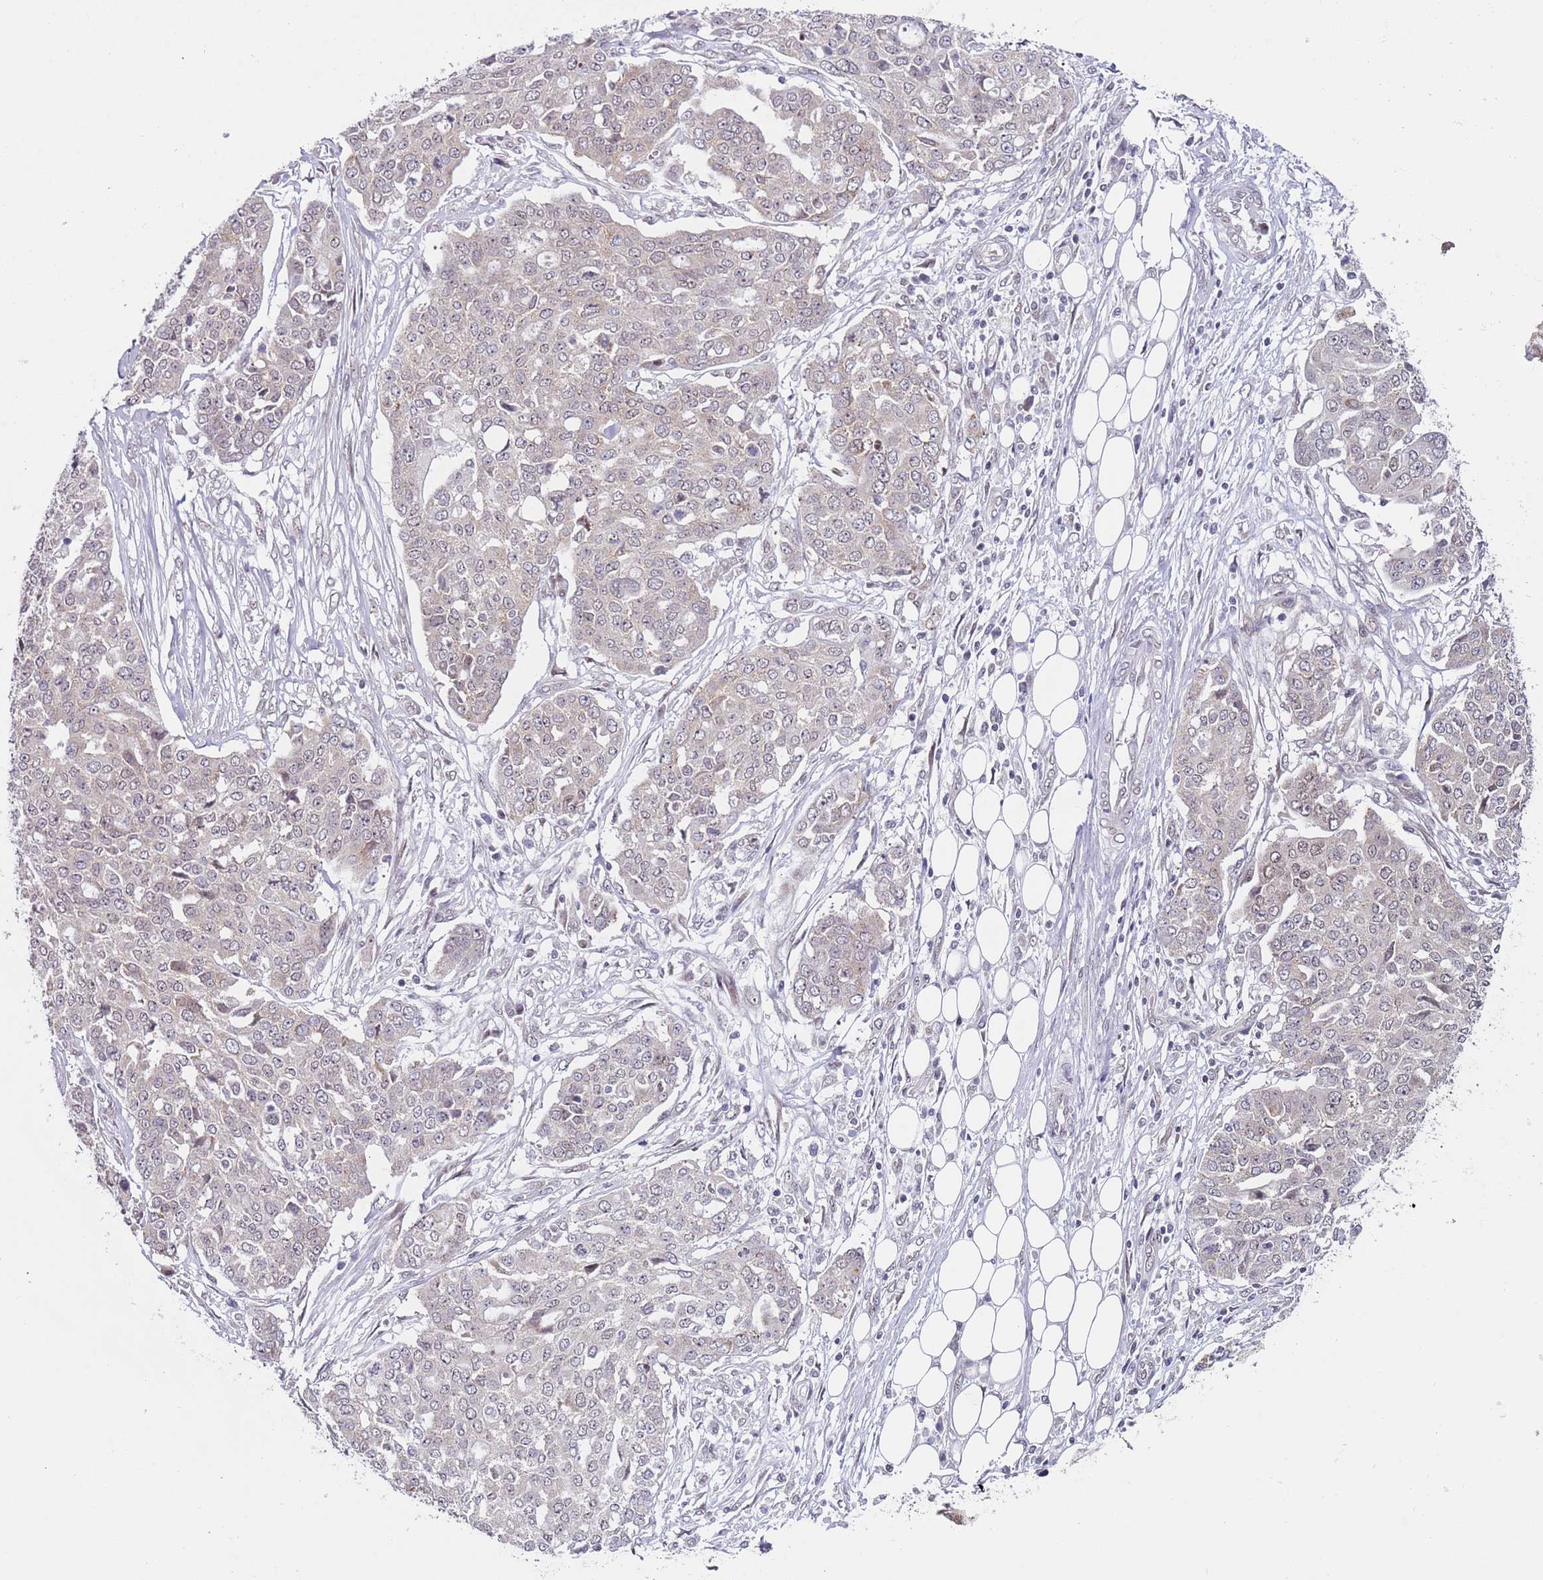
{"staining": {"intensity": "negative", "quantity": "none", "location": "none"}, "tissue": "ovarian cancer", "cell_type": "Tumor cells", "image_type": "cancer", "snomed": [{"axis": "morphology", "description": "Cystadenocarcinoma, serous, NOS"}, {"axis": "topography", "description": "Soft tissue"}, {"axis": "topography", "description": "Ovary"}], "caption": "Tumor cells show no significant protein staining in ovarian cancer.", "gene": "SLC25A32", "patient": {"sex": "female", "age": 57}}